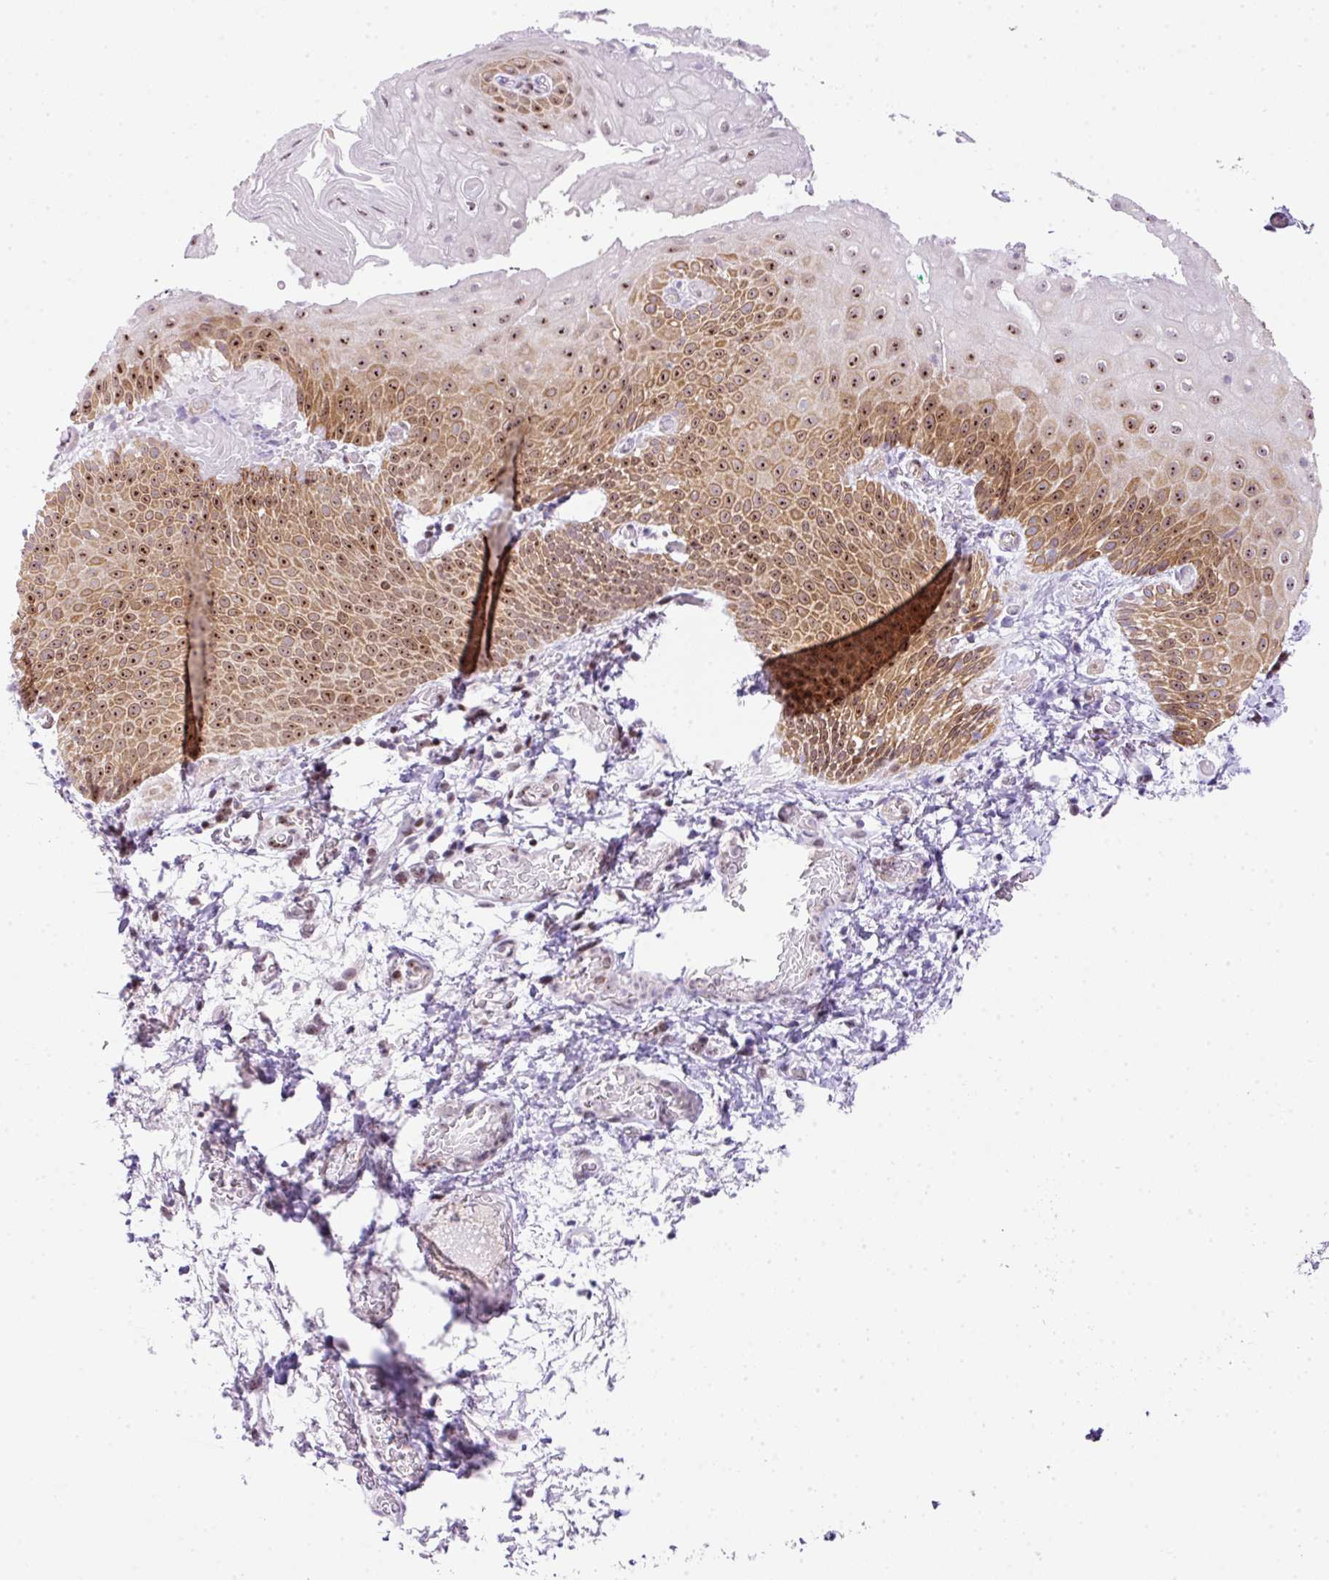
{"staining": {"intensity": "moderate", "quantity": "25%-75%", "location": "cytoplasmic/membranous,nuclear"}, "tissue": "skin", "cell_type": "Epidermal cells", "image_type": "normal", "snomed": [{"axis": "morphology", "description": "Normal tissue, NOS"}, {"axis": "morphology", "description": "Hemorrhoids"}, {"axis": "morphology", "description": "Inflammation, NOS"}, {"axis": "topography", "description": "Anal"}], "caption": "Skin stained with immunohistochemistry exhibits moderate cytoplasmic/membranous,nuclear positivity in approximately 25%-75% of epidermal cells.", "gene": "CCDC137", "patient": {"sex": "male", "age": 60}}